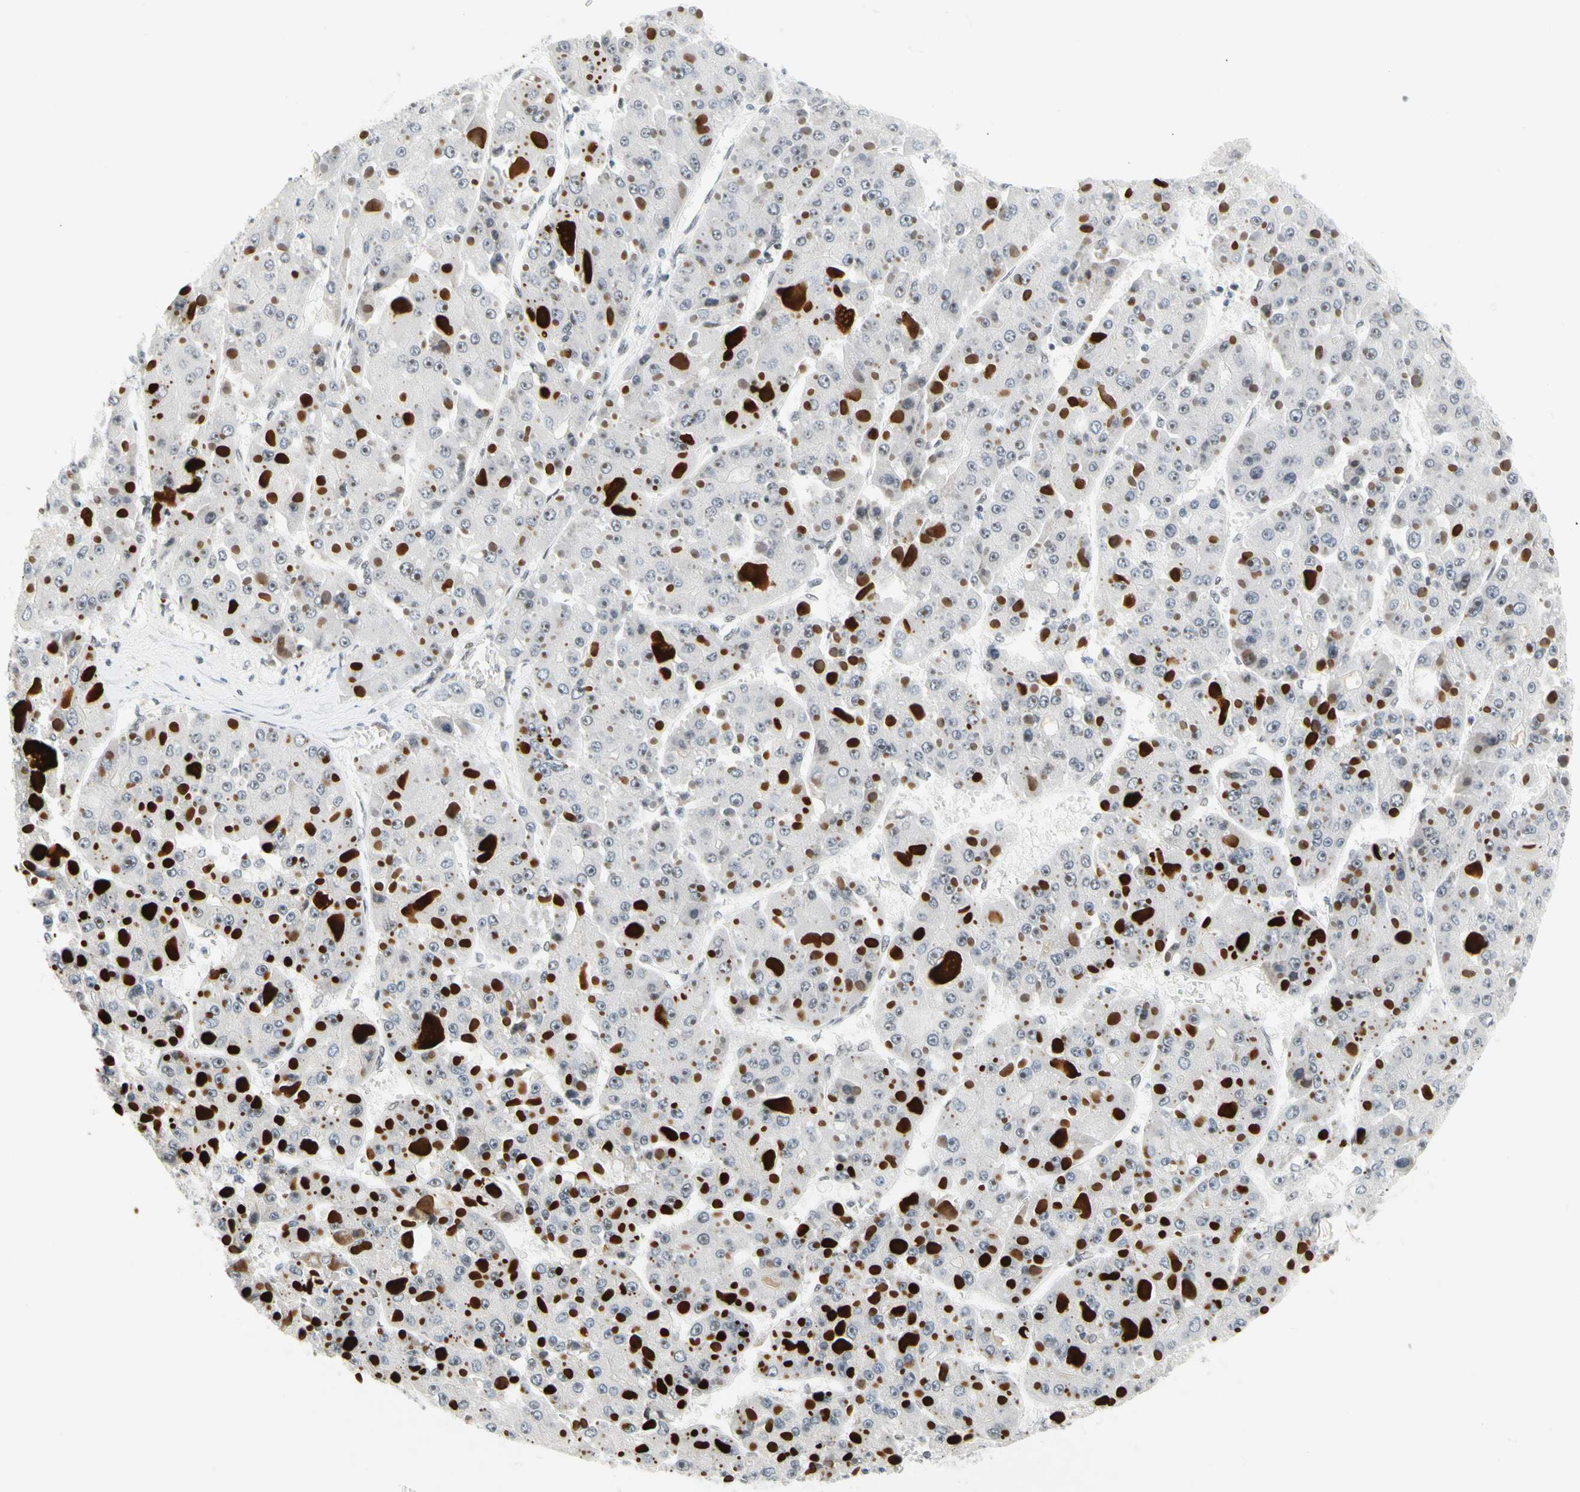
{"staining": {"intensity": "negative", "quantity": "none", "location": "none"}, "tissue": "liver cancer", "cell_type": "Tumor cells", "image_type": "cancer", "snomed": [{"axis": "morphology", "description": "Carcinoma, Hepatocellular, NOS"}, {"axis": "topography", "description": "Liver"}], "caption": "Human liver cancer (hepatocellular carcinoma) stained for a protein using immunohistochemistry exhibits no positivity in tumor cells.", "gene": "ZSCAN16", "patient": {"sex": "female", "age": 73}}